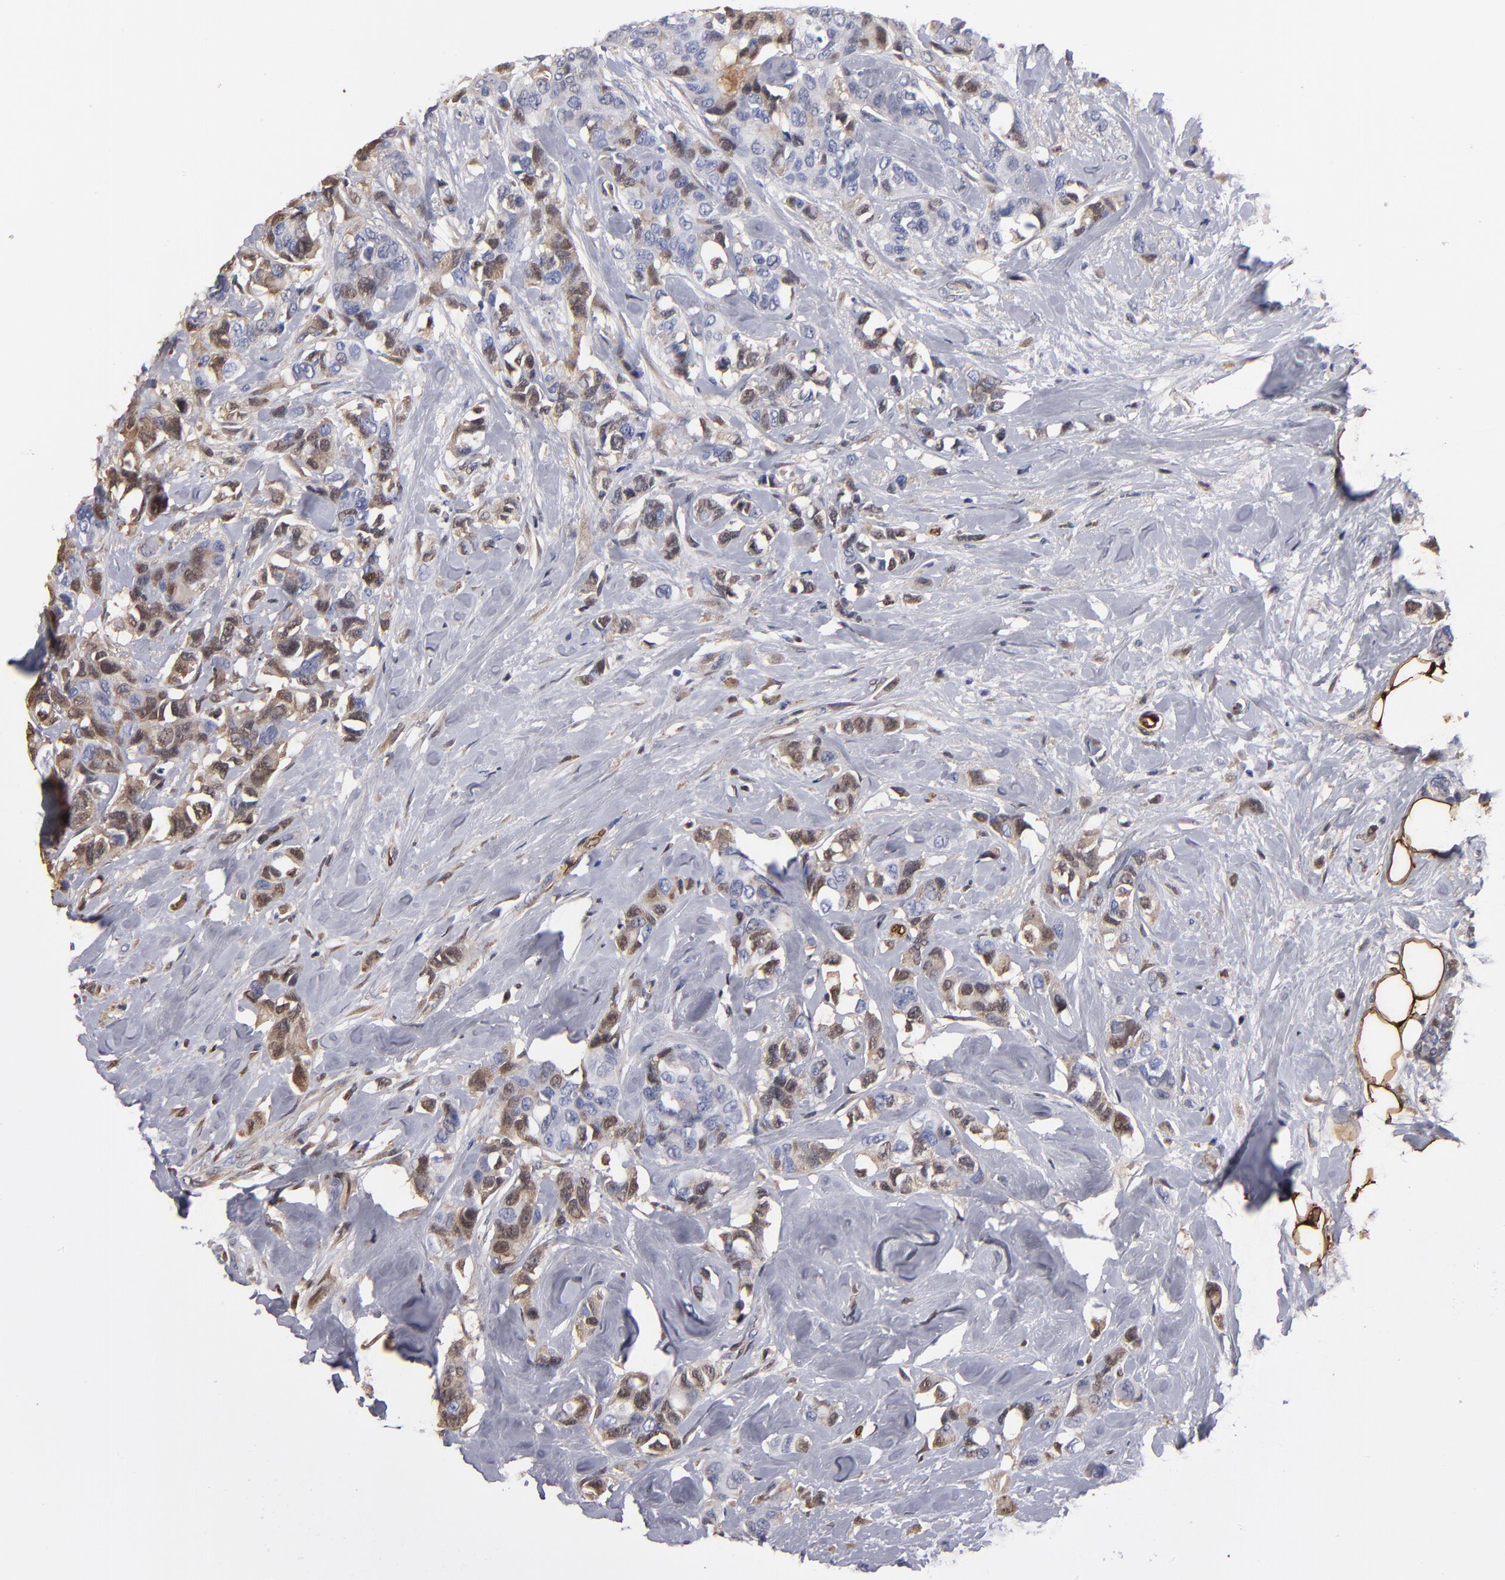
{"staining": {"intensity": "moderate", "quantity": "25%-75%", "location": "cytoplasmic/membranous,nuclear"}, "tissue": "breast cancer", "cell_type": "Tumor cells", "image_type": "cancer", "snomed": [{"axis": "morphology", "description": "Duct carcinoma"}, {"axis": "topography", "description": "Breast"}], "caption": "Protein staining by immunohistochemistry (IHC) displays moderate cytoplasmic/membranous and nuclear staining in approximately 25%-75% of tumor cells in breast cancer. The staining is performed using DAB brown chromogen to label protein expression. The nuclei are counter-stained blue using hematoxylin.", "gene": "FABP4", "patient": {"sex": "female", "age": 51}}